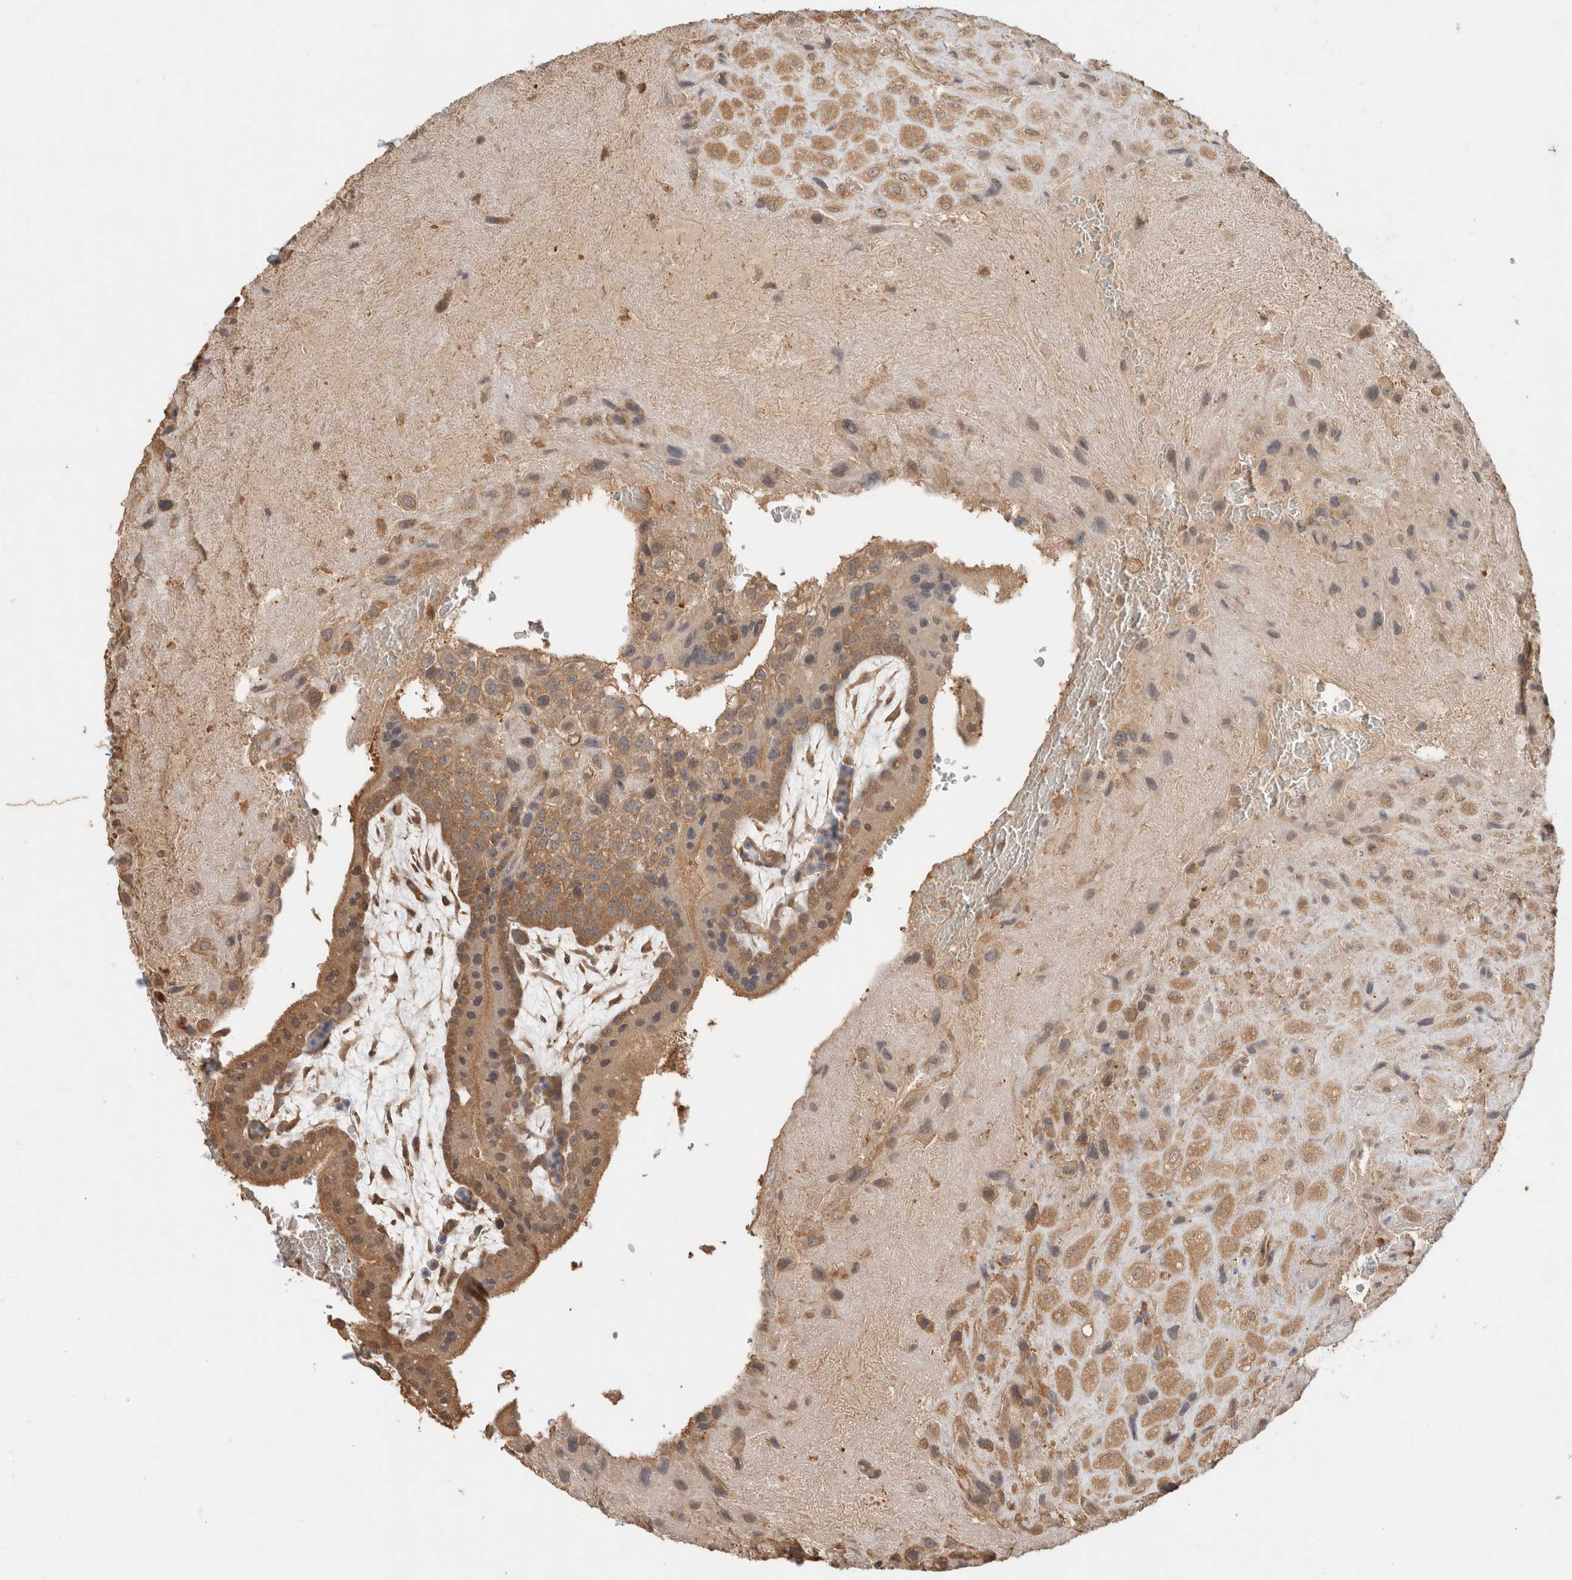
{"staining": {"intensity": "moderate", "quantity": ">75%", "location": "cytoplasmic/membranous"}, "tissue": "placenta", "cell_type": "Decidual cells", "image_type": "normal", "snomed": [{"axis": "morphology", "description": "Normal tissue, NOS"}, {"axis": "topography", "description": "Placenta"}], "caption": "Placenta stained with immunohistochemistry (IHC) exhibits moderate cytoplasmic/membranous expression in approximately >75% of decidual cells. Nuclei are stained in blue.", "gene": "YWHAH", "patient": {"sex": "female", "age": 35}}